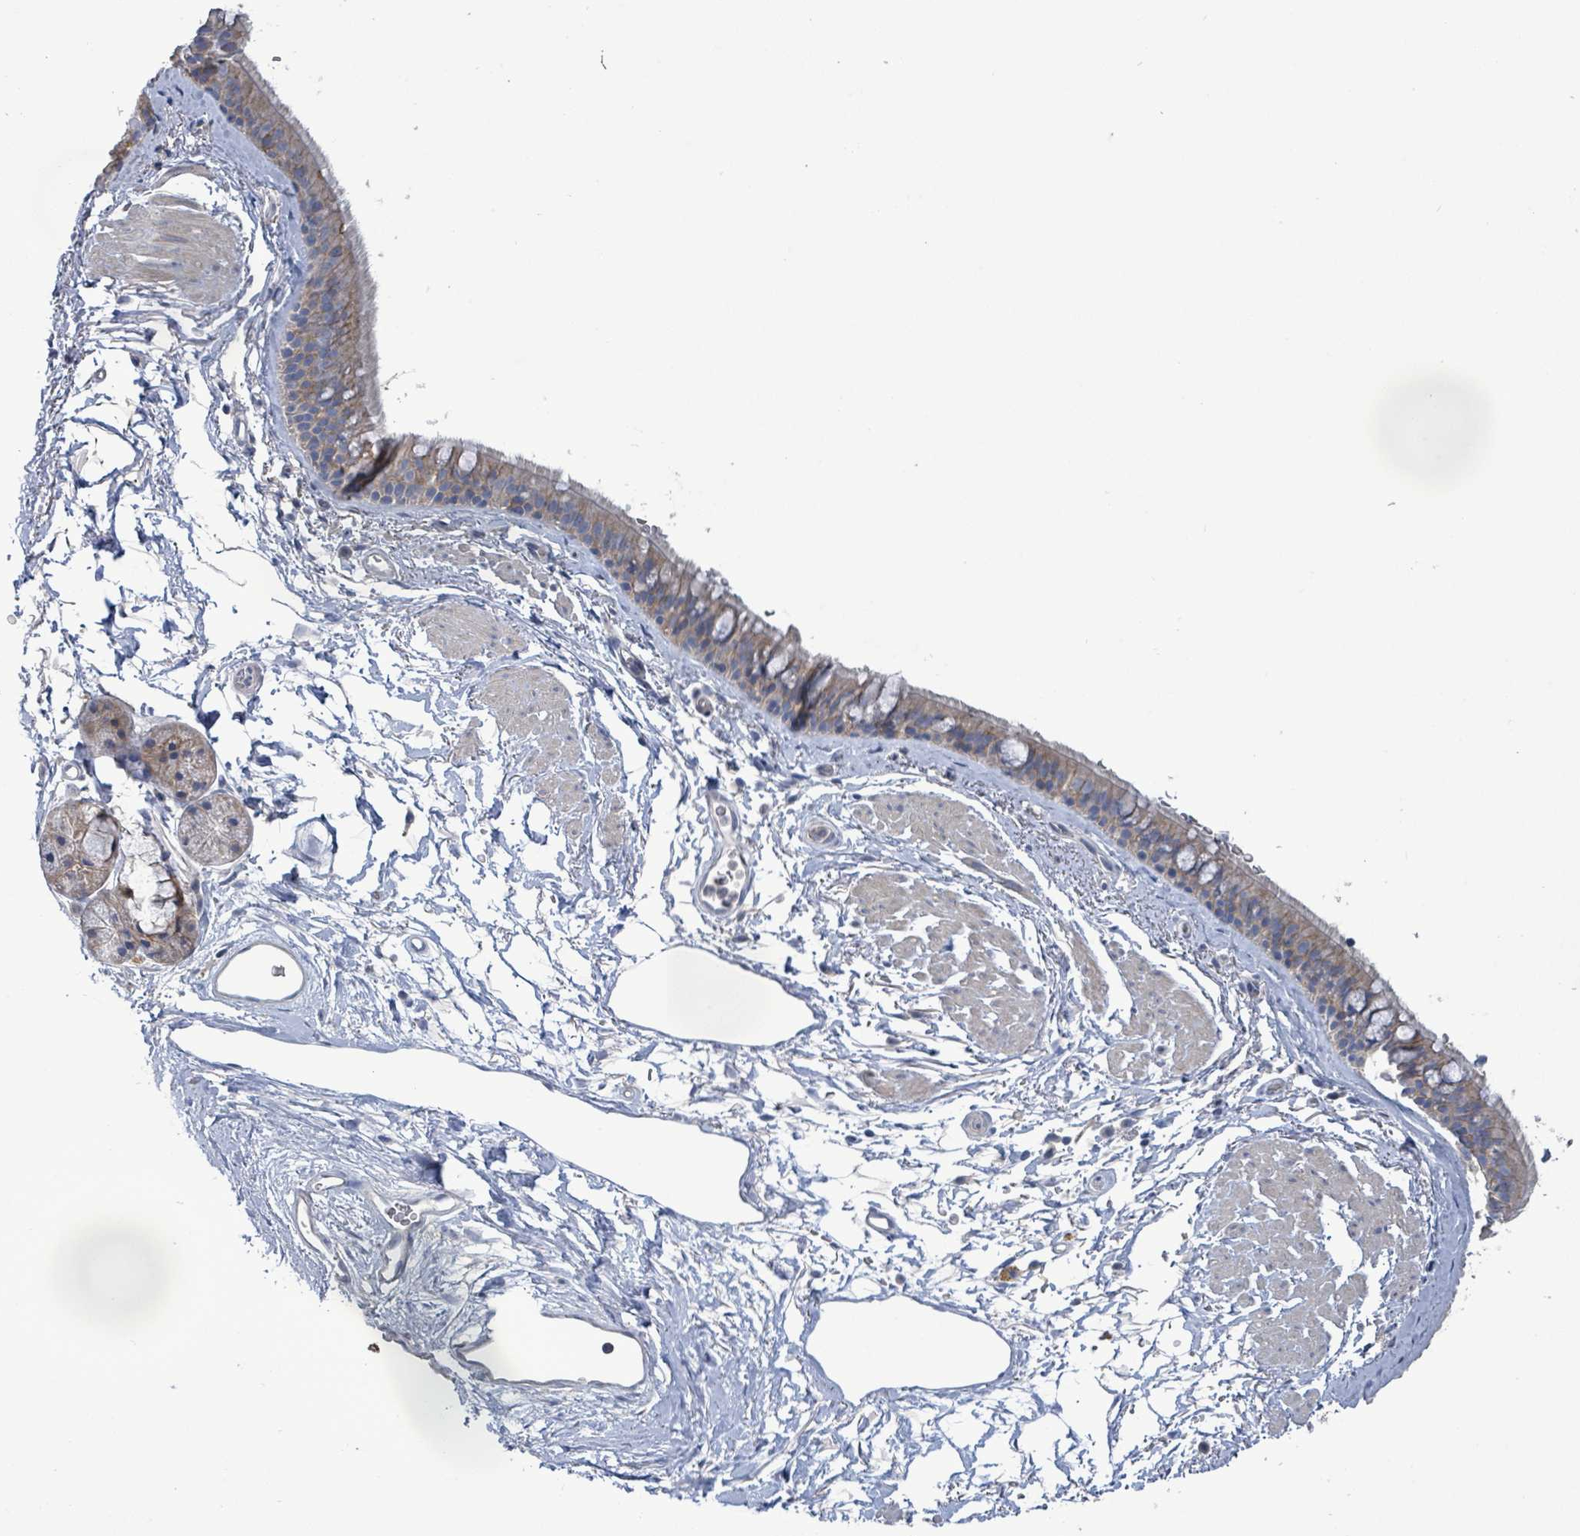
{"staining": {"intensity": "weak", "quantity": "25%-75%", "location": "cytoplasmic/membranous"}, "tissue": "bronchus", "cell_type": "Respiratory epithelial cells", "image_type": "normal", "snomed": [{"axis": "morphology", "description": "Normal tissue, NOS"}, {"axis": "topography", "description": "Lymph node"}, {"axis": "topography", "description": "Cartilage tissue"}, {"axis": "topography", "description": "Bronchus"}], "caption": "Respiratory epithelial cells demonstrate weak cytoplasmic/membranous expression in about 25%-75% of cells in benign bronchus. The staining was performed using DAB (3,3'-diaminobenzidine), with brown indicating positive protein expression. Nuclei are stained blue with hematoxylin.", "gene": "HRAS", "patient": {"sex": "female", "age": 70}}